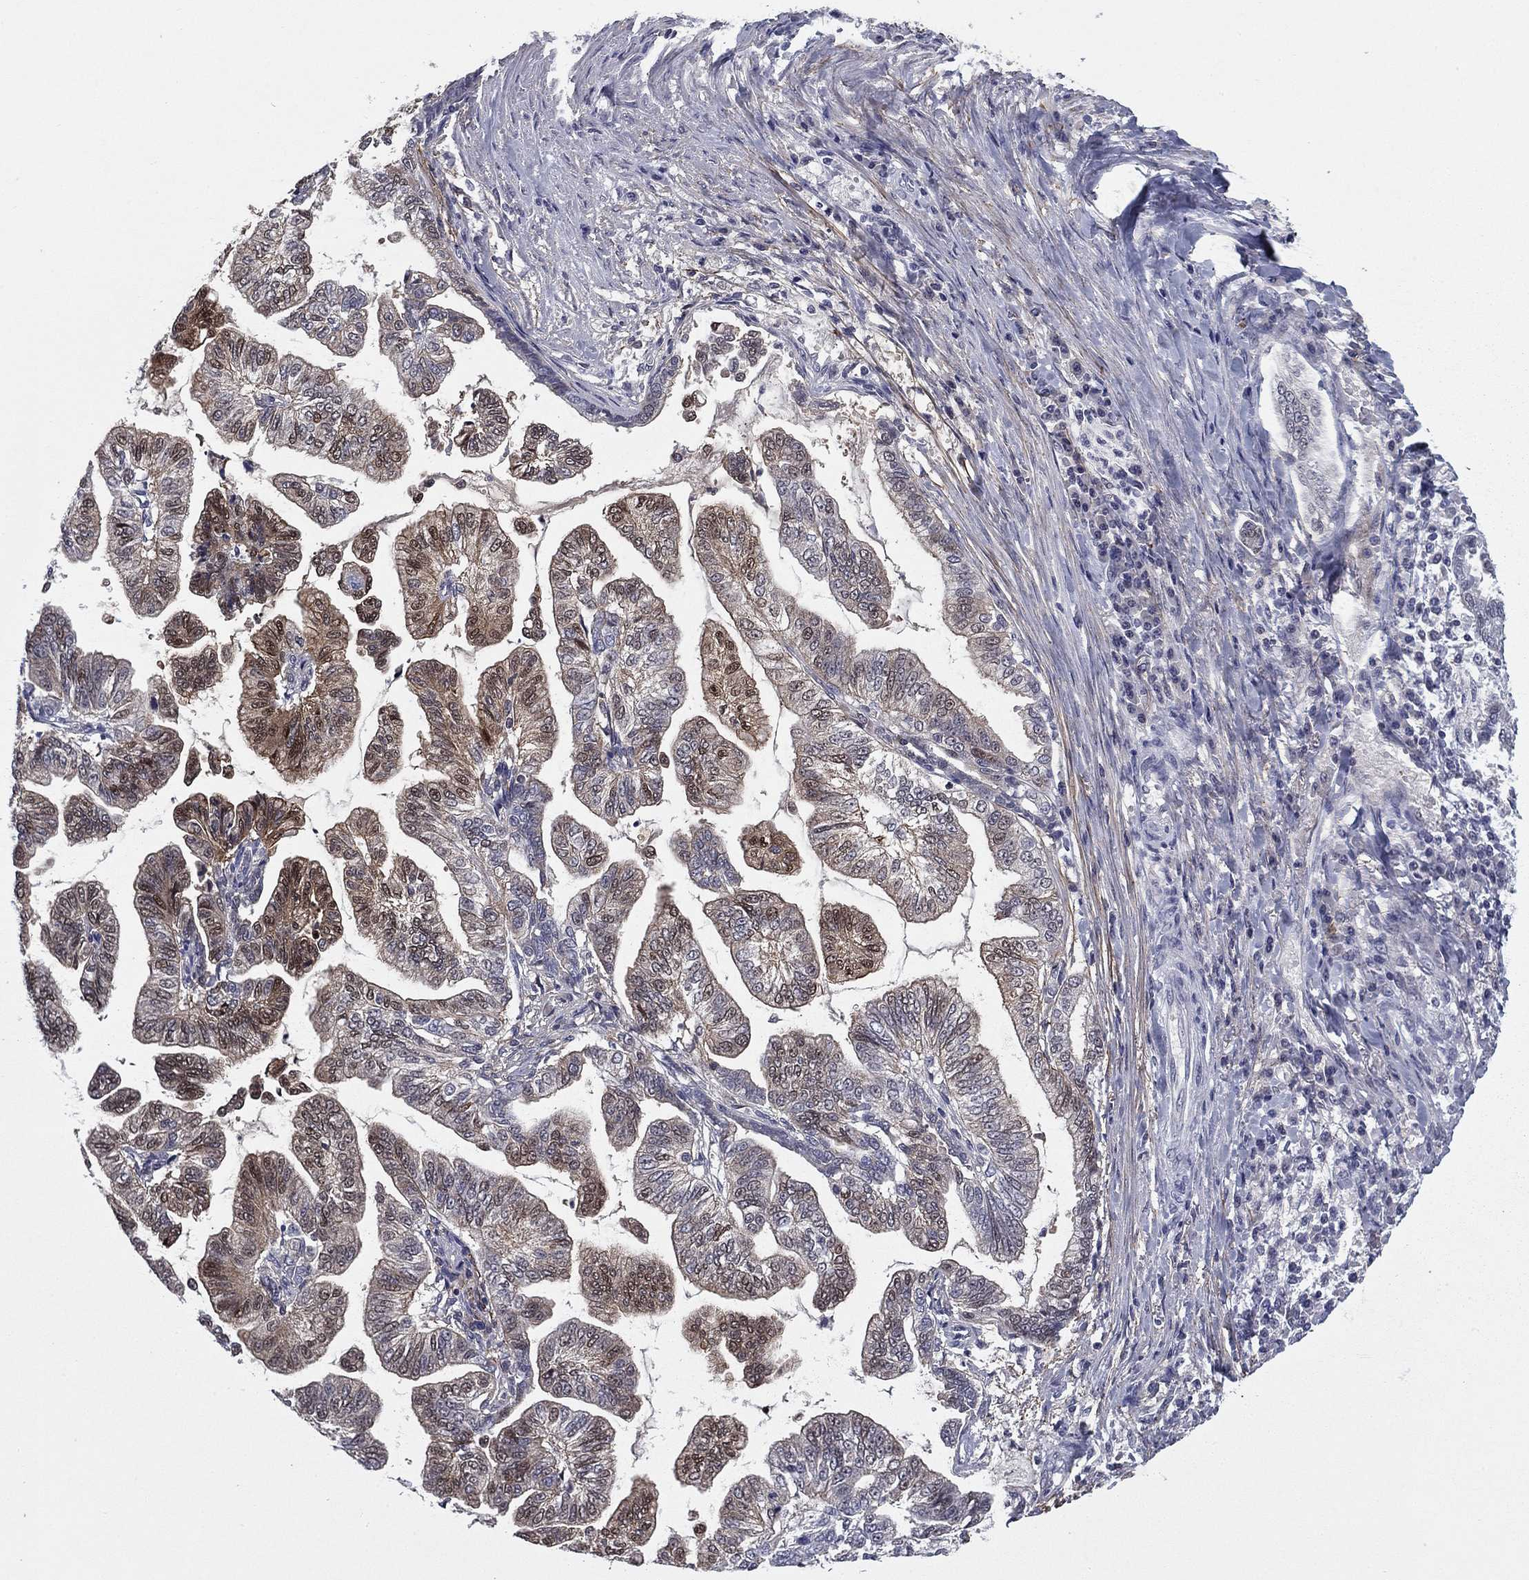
{"staining": {"intensity": "moderate", "quantity": "<25%", "location": "cytoplasmic/membranous,nuclear"}, "tissue": "stomach cancer", "cell_type": "Tumor cells", "image_type": "cancer", "snomed": [{"axis": "morphology", "description": "Adenocarcinoma, NOS"}, {"axis": "topography", "description": "Stomach"}], "caption": "Protein expression analysis of stomach adenocarcinoma reveals moderate cytoplasmic/membranous and nuclear staining in about <25% of tumor cells.", "gene": "REXO5", "patient": {"sex": "male", "age": 83}}